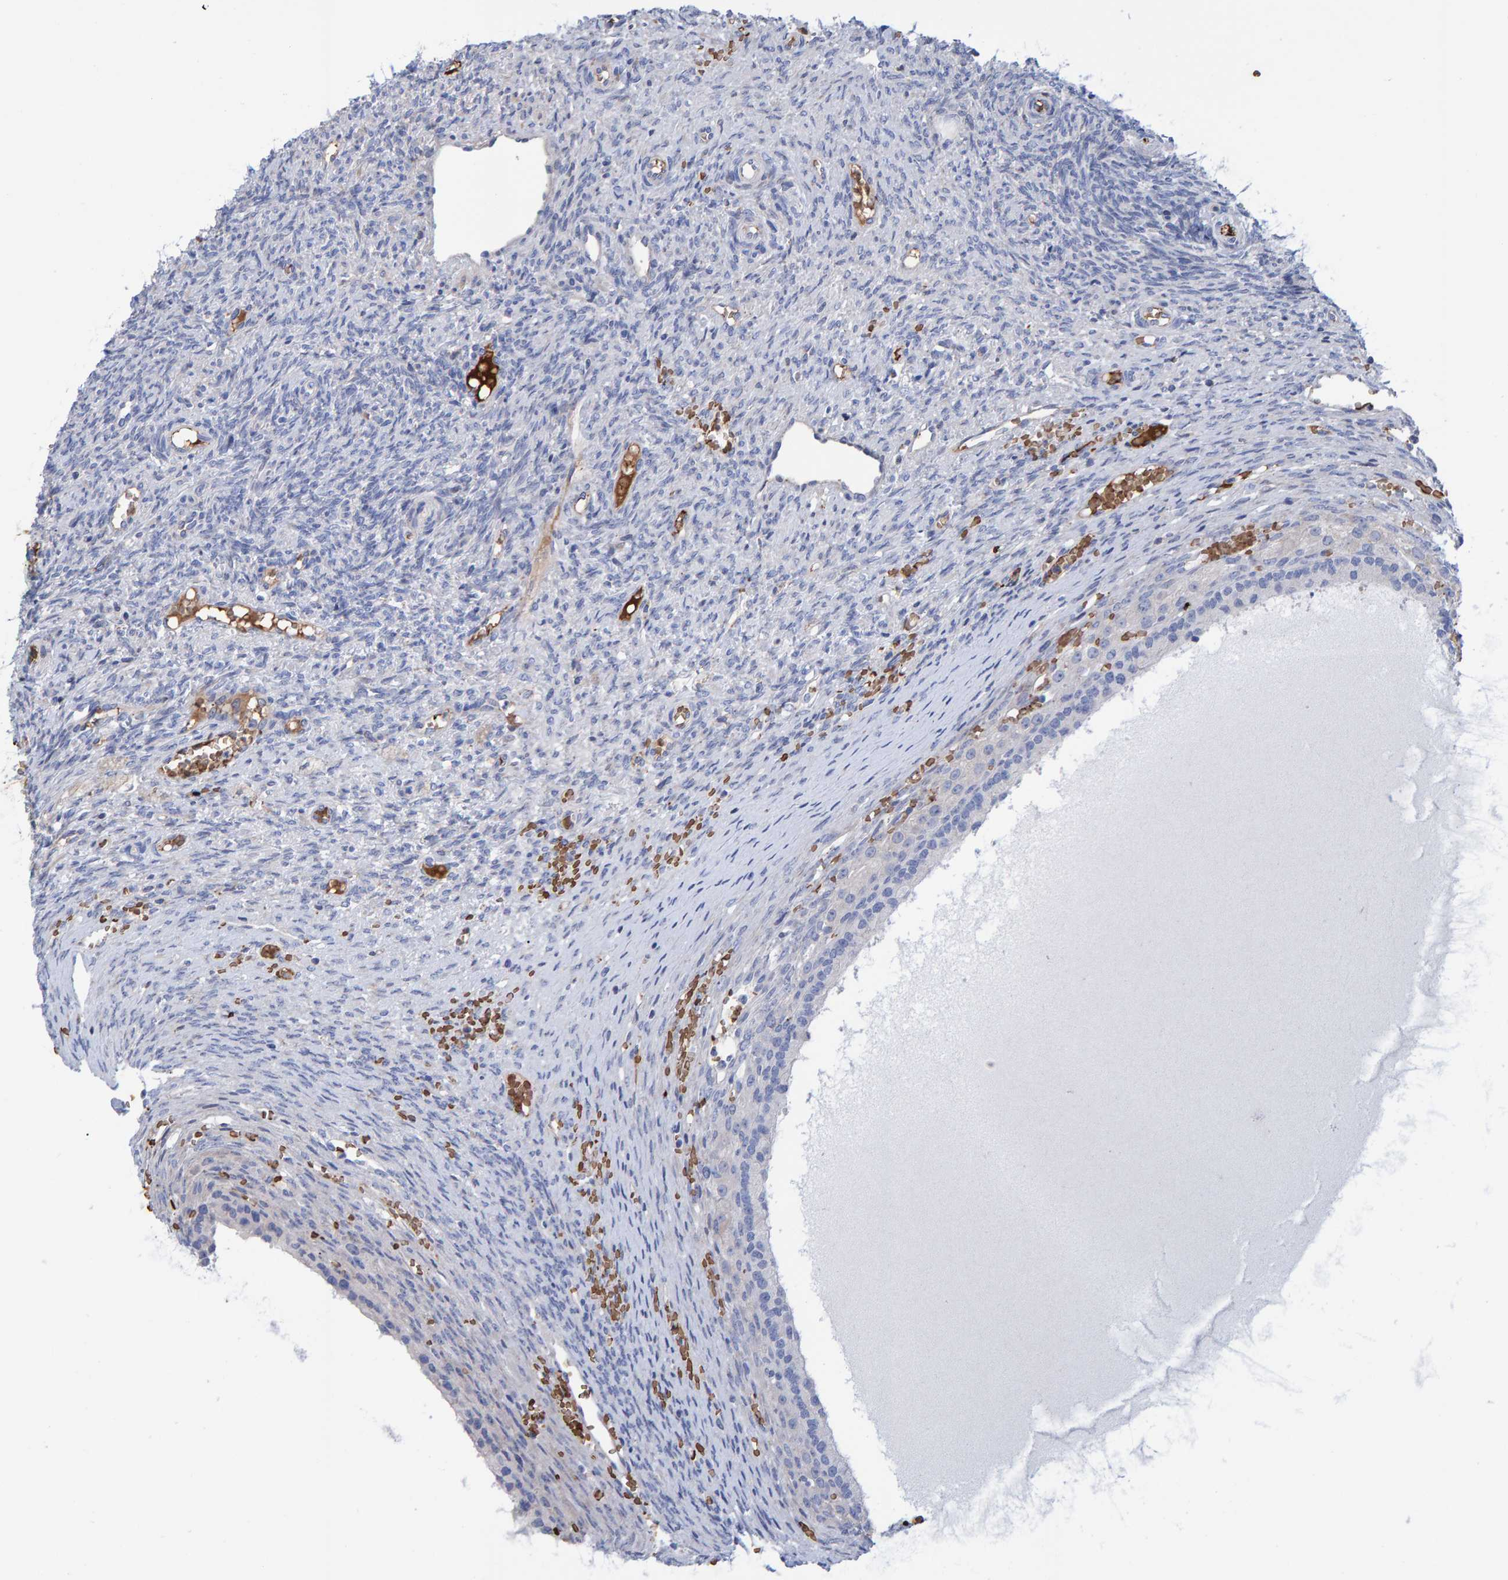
{"staining": {"intensity": "weak", "quantity": "25%-75%", "location": "cytoplasmic/membranous"}, "tissue": "ovary", "cell_type": "Follicle cells", "image_type": "normal", "snomed": [{"axis": "morphology", "description": "Normal tissue, NOS"}, {"axis": "topography", "description": "Ovary"}], "caption": "Brown immunohistochemical staining in normal ovary shows weak cytoplasmic/membranous positivity in about 25%-75% of follicle cells.", "gene": "VPS9D1", "patient": {"sex": "female", "age": 41}}